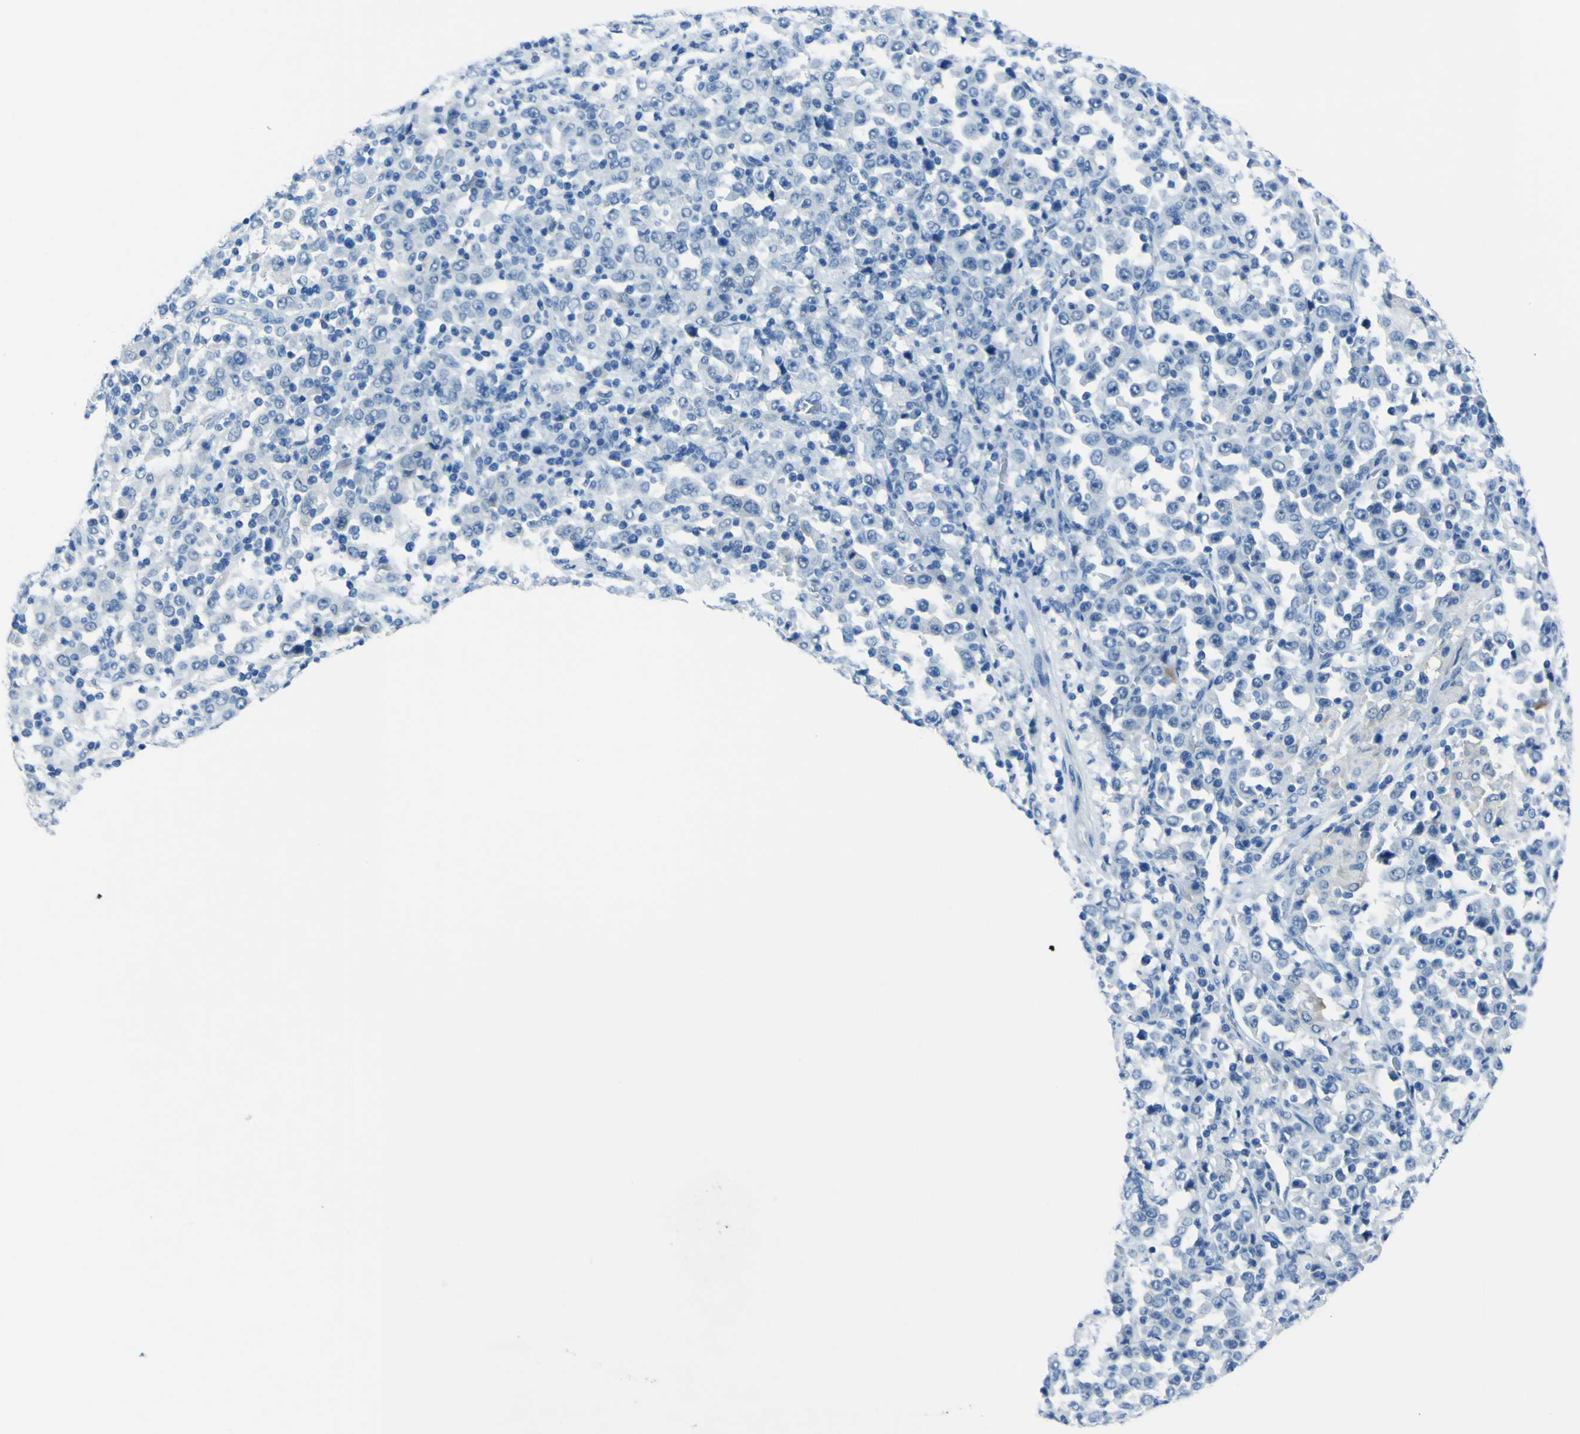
{"staining": {"intensity": "negative", "quantity": "none", "location": "none"}, "tissue": "stomach cancer", "cell_type": "Tumor cells", "image_type": "cancer", "snomed": [{"axis": "morphology", "description": "Normal tissue, NOS"}, {"axis": "morphology", "description": "Adenocarcinoma, NOS"}, {"axis": "topography", "description": "Stomach, upper"}, {"axis": "topography", "description": "Stomach"}], "caption": "Photomicrograph shows no protein positivity in tumor cells of stomach cancer (adenocarcinoma) tissue.", "gene": "PHKG1", "patient": {"sex": "male", "age": 59}}